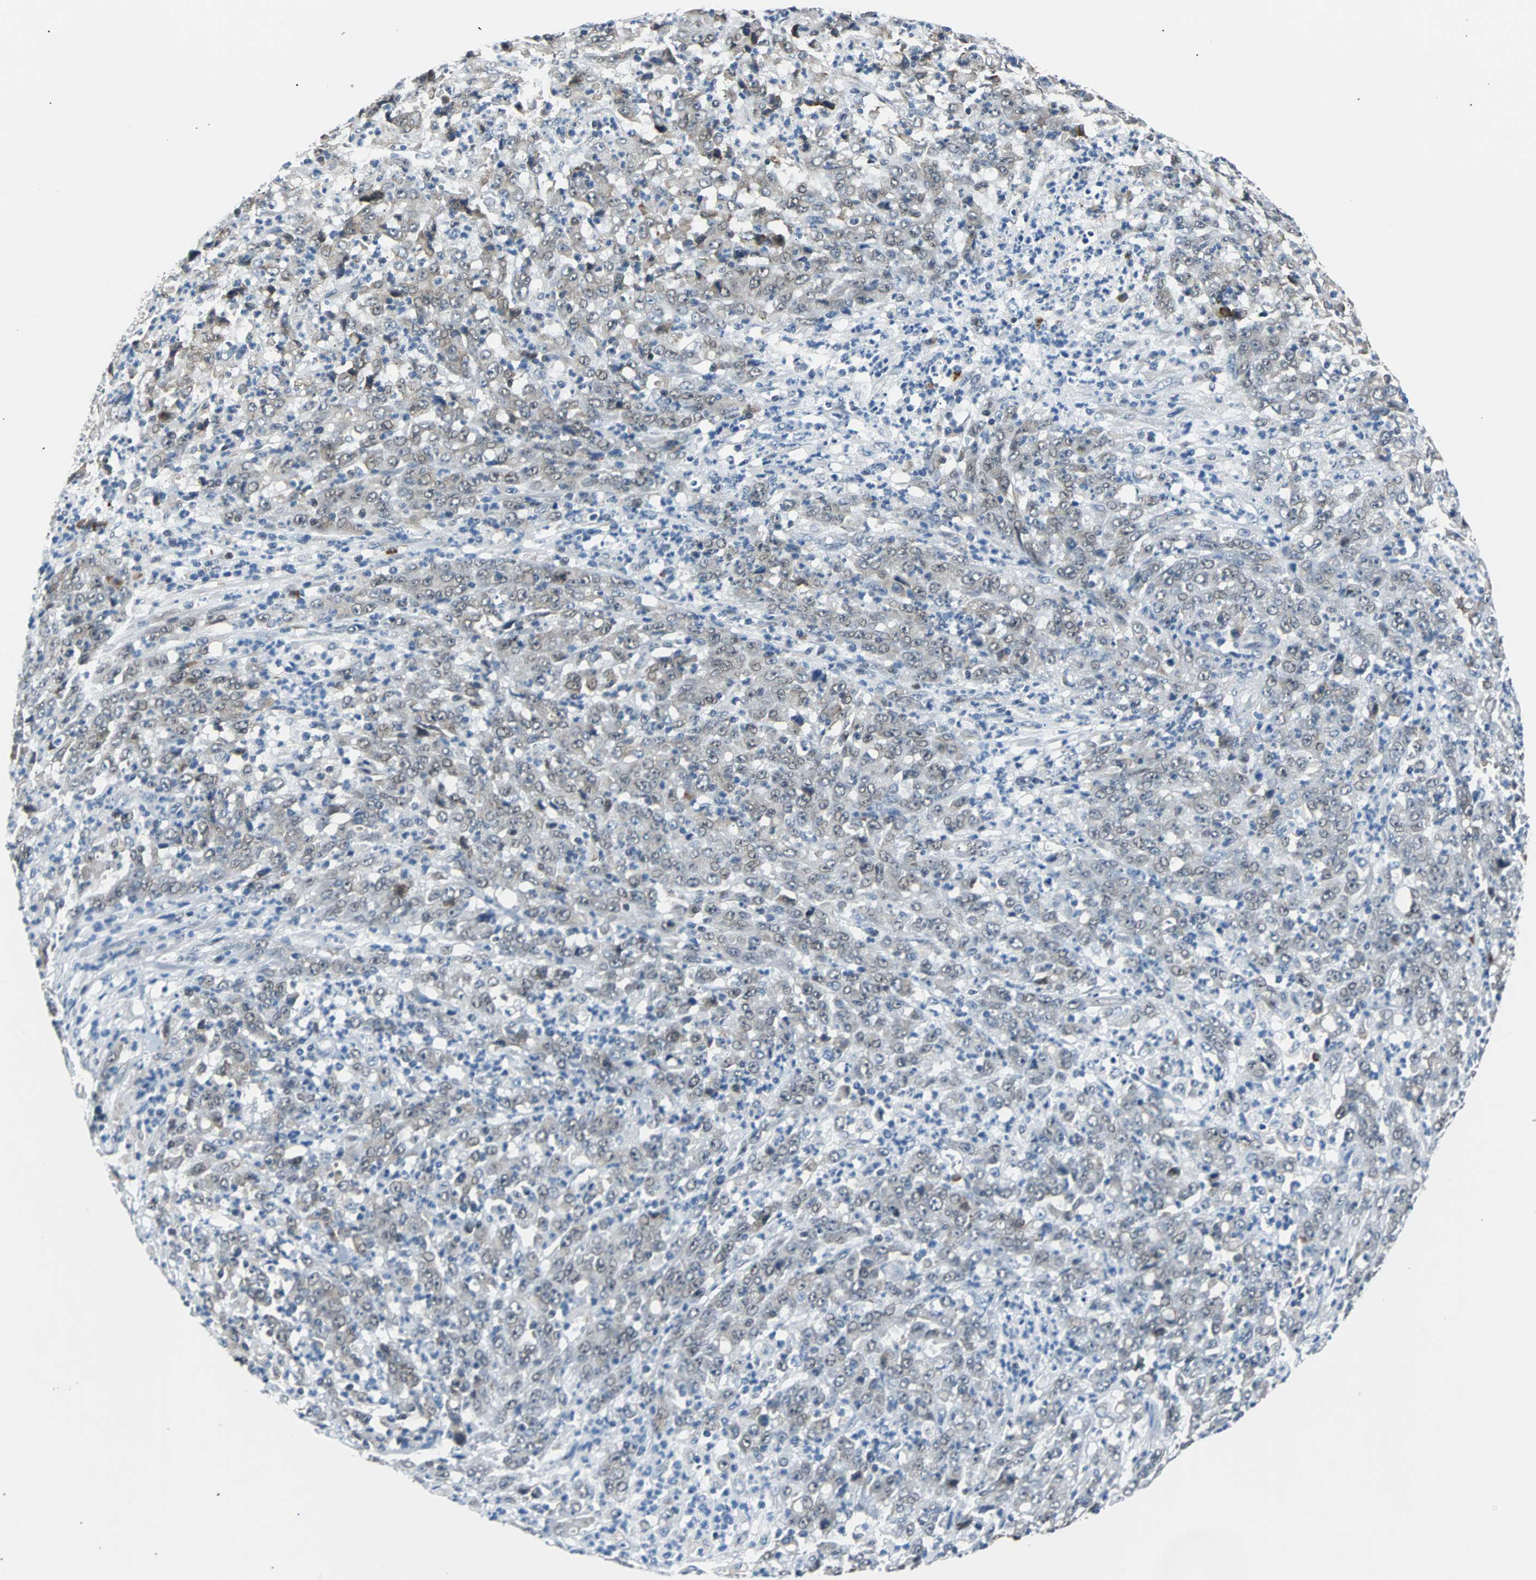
{"staining": {"intensity": "weak", "quantity": "25%-75%", "location": "cytoplasmic/membranous"}, "tissue": "stomach cancer", "cell_type": "Tumor cells", "image_type": "cancer", "snomed": [{"axis": "morphology", "description": "Adenocarcinoma, NOS"}, {"axis": "topography", "description": "Stomach, lower"}], "caption": "This image shows stomach cancer stained with immunohistochemistry to label a protein in brown. The cytoplasmic/membranous of tumor cells show weak positivity for the protein. Nuclei are counter-stained blue.", "gene": "USP28", "patient": {"sex": "female", "age": 71}}